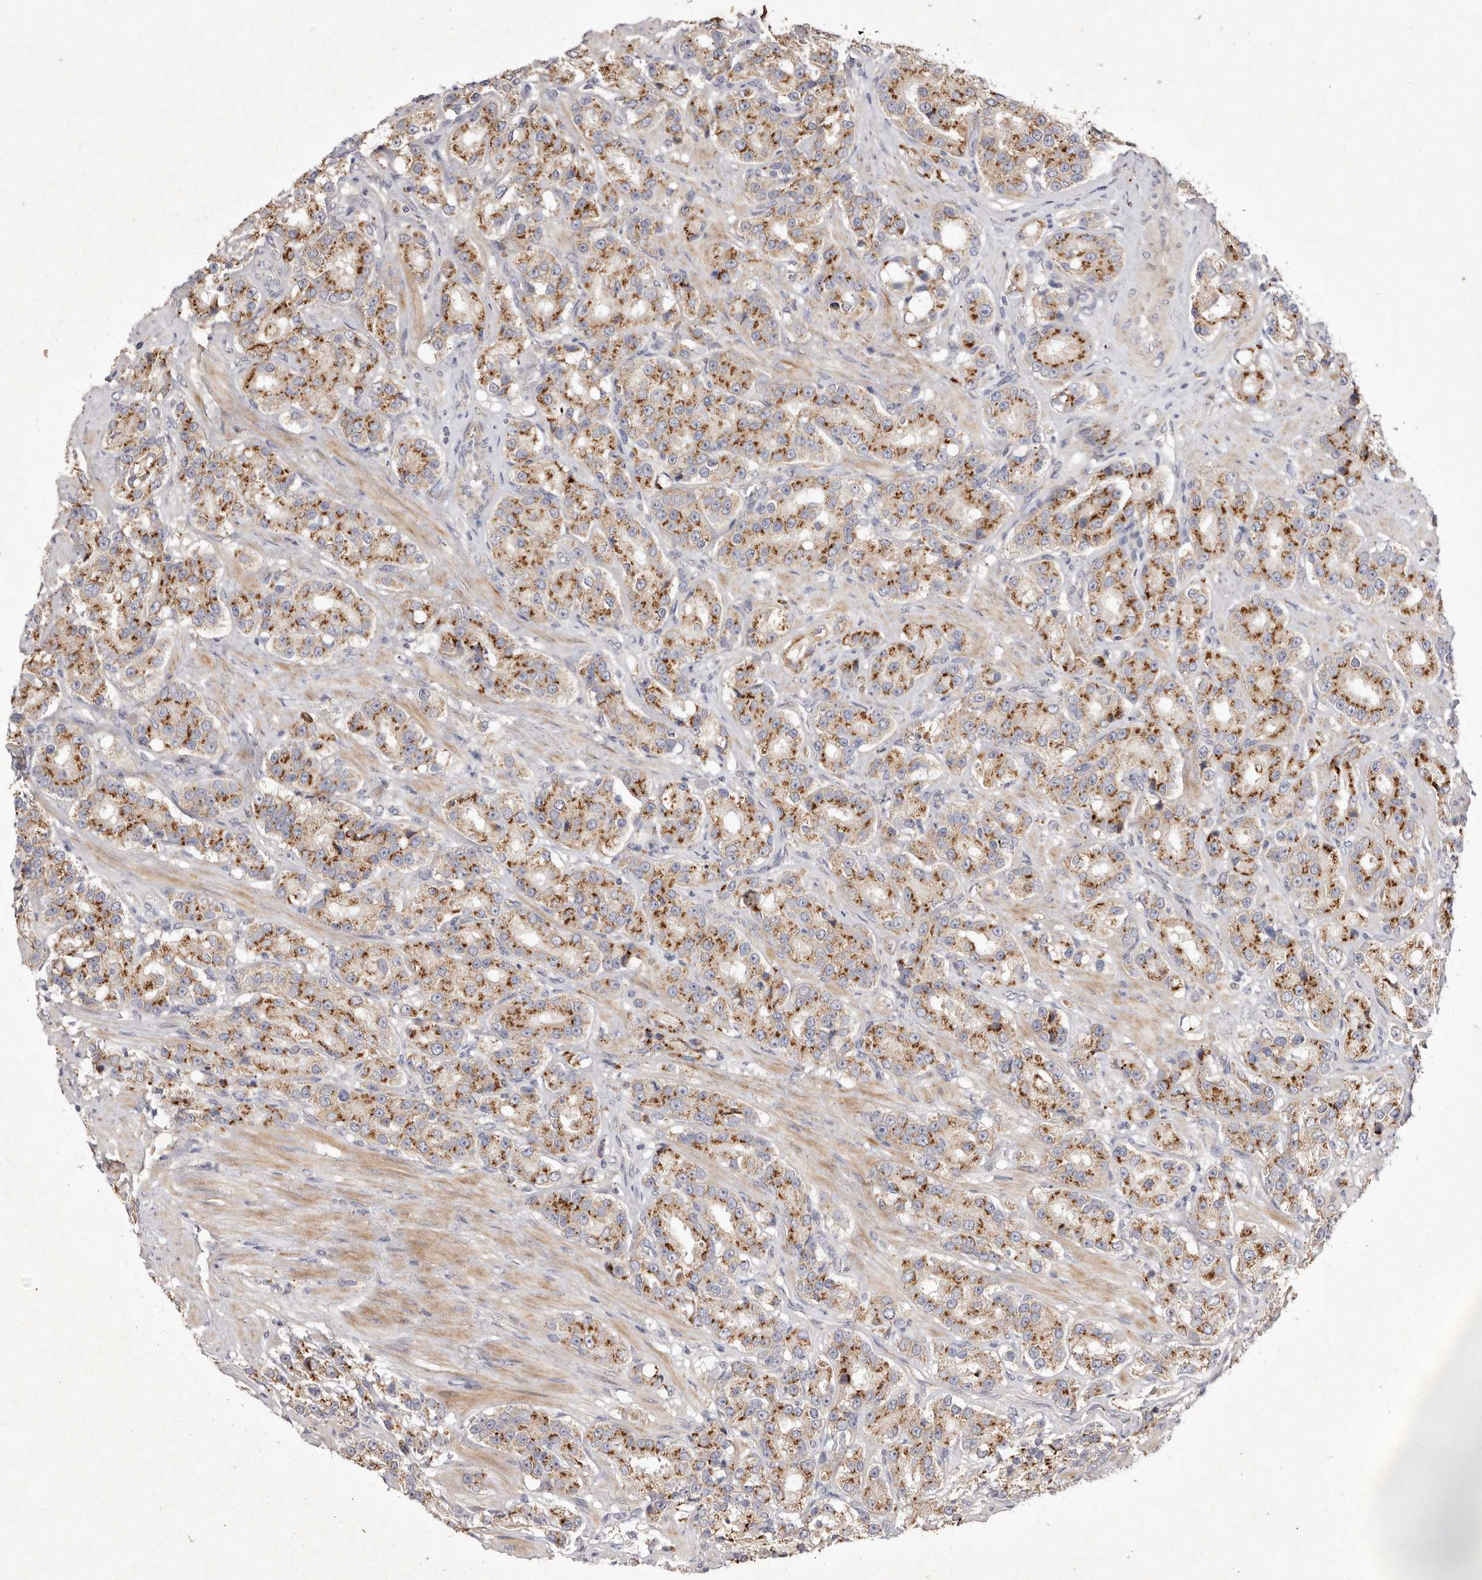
{"staining": {"intensity": "strong", "quantity": ">75%", "location": "cytoplasmic/membranous"}, "tissue": "prostate cancer", "cell_type": "Tumor cells", "image_type": "cancer", "snomed": [{"axis": "morphology", "description": "Adenocarcinoma, High grade"}, {"axis": "topography", "description": "Prostate"}], "caption": "Immunohistochemistry (IHC) (DAB) staining of human prostate cancer shows strong cytoplasmic/membranous protein staining in about >75% of tumor cells.", "gene": "USP24", "patient": {"sex": "male", "age": 60}}